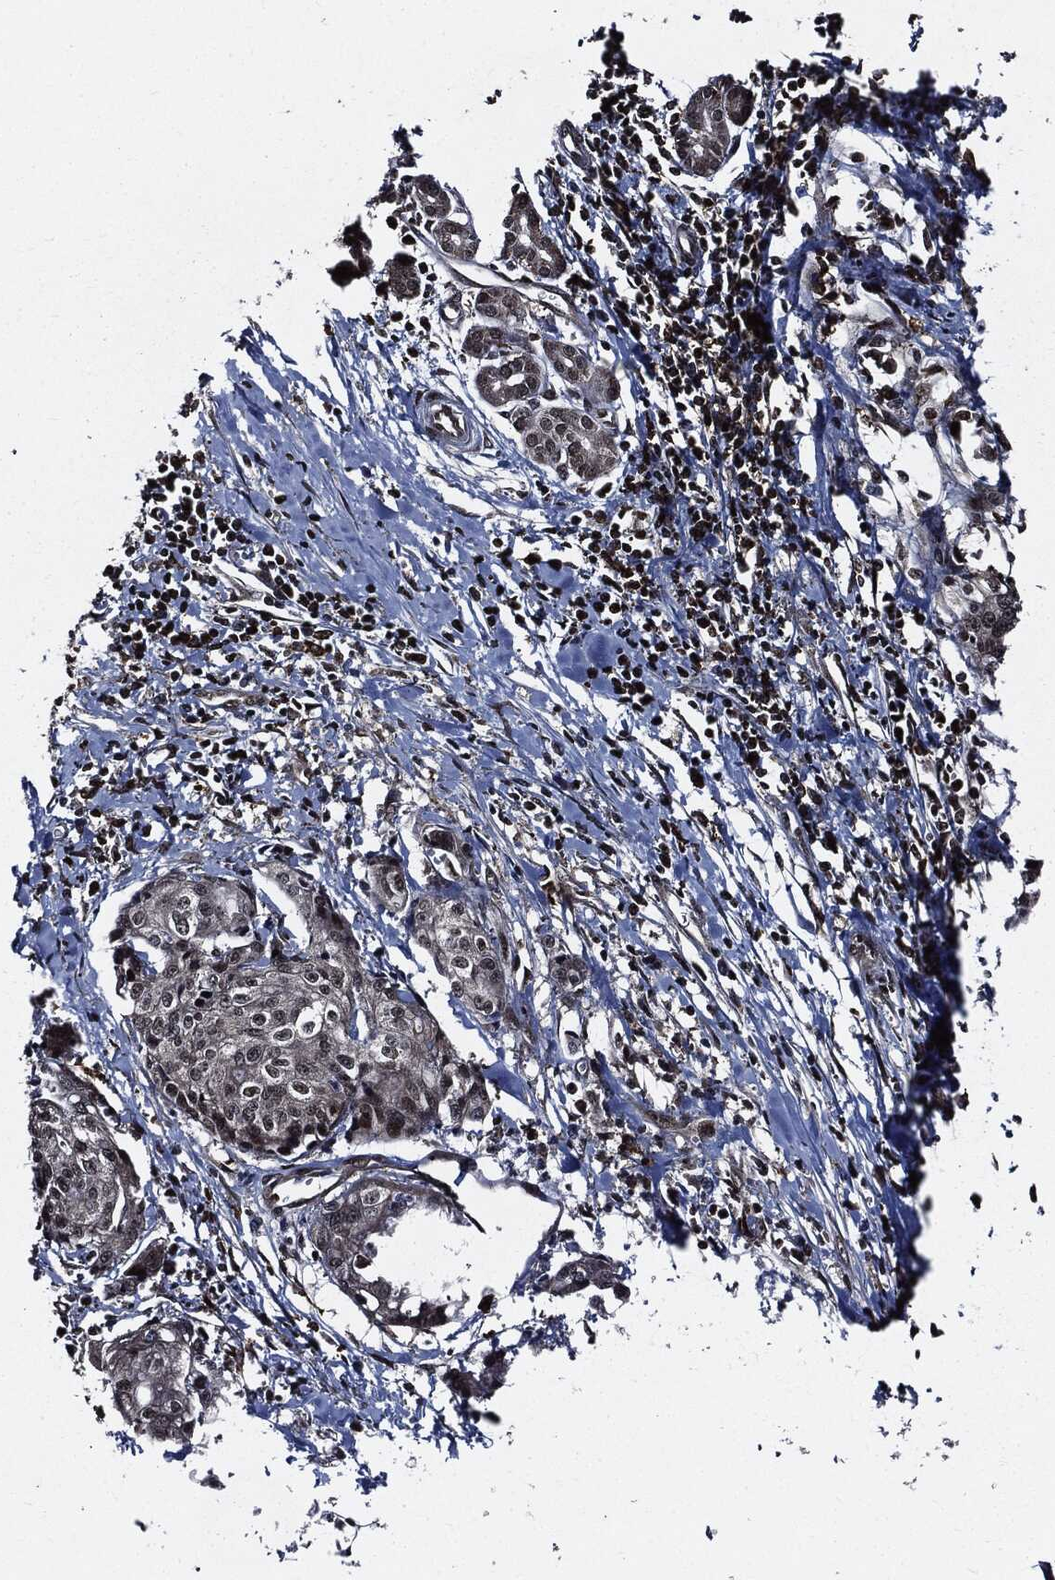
{"staining": {"intensity": "weak", "quantity": "<25%", "location": "cytoplasmic/membranous,nuclear"}, "tissue": "pancreatic cancer", "cell_type": "Tumor cells", "image_type": "cancer", "snomed": [{"axis": "morphology", "description": "Adenocarcinoma, NOS"}, {"axis": "topography", "description": "Pancreas"}], "caption": "IHC micrograph of pancreatic adenocarcinoma stained for a protein (brown), which shows no positivity in tumor cells.", "gene": "SUGT1", "patient": {"sex": "male", "age": 64}}